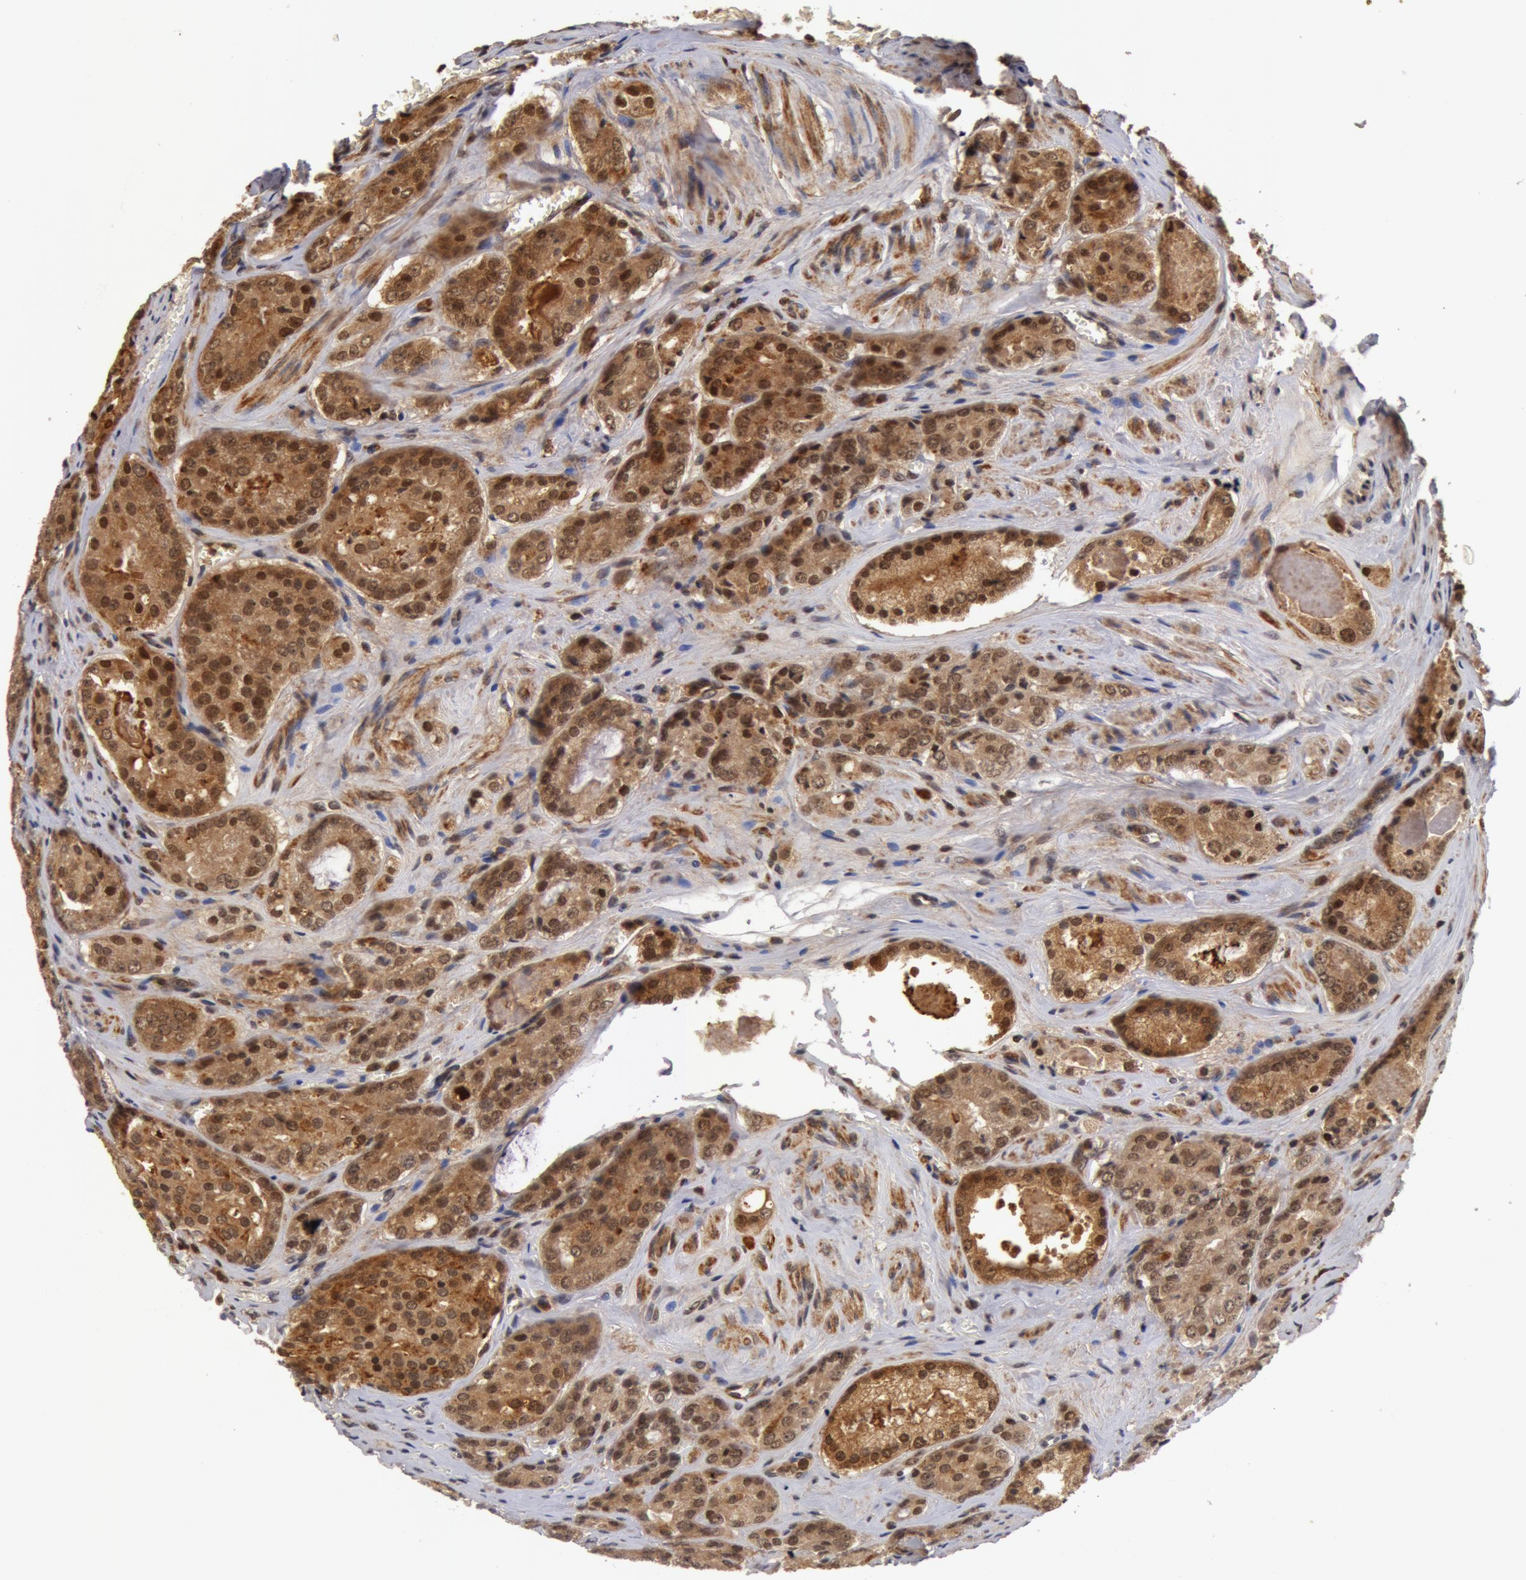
{"staining": {"intensity": "moderate", "quantity": ">75%", "location": "cytoplasmic/membranous,nuclear"}, "tissue": "prostate cancer", "cell_type": "Tumor cells", "image_type": "cancer", "snomed": [{"axis": "morphology", "description": "Adenocarcinoma, Medium grade"}, {"axis": "topography", "description": "Prostate"}], "caption": "Brown immunohistochemical staining in human prostate cancer (medium-grade adenocarcinoma) exhibits moderate cytoplasmic/membranous and nuclear staining in about >75% of tumor cells. The staining was performed using DAB (3,3'-diaminobenzidine), with brown indicating positive protein expression. Nuclei are stained blue with hematoxylin.", "gene": "ZNF350", "patient": {"sex": "male", "age": 60}}